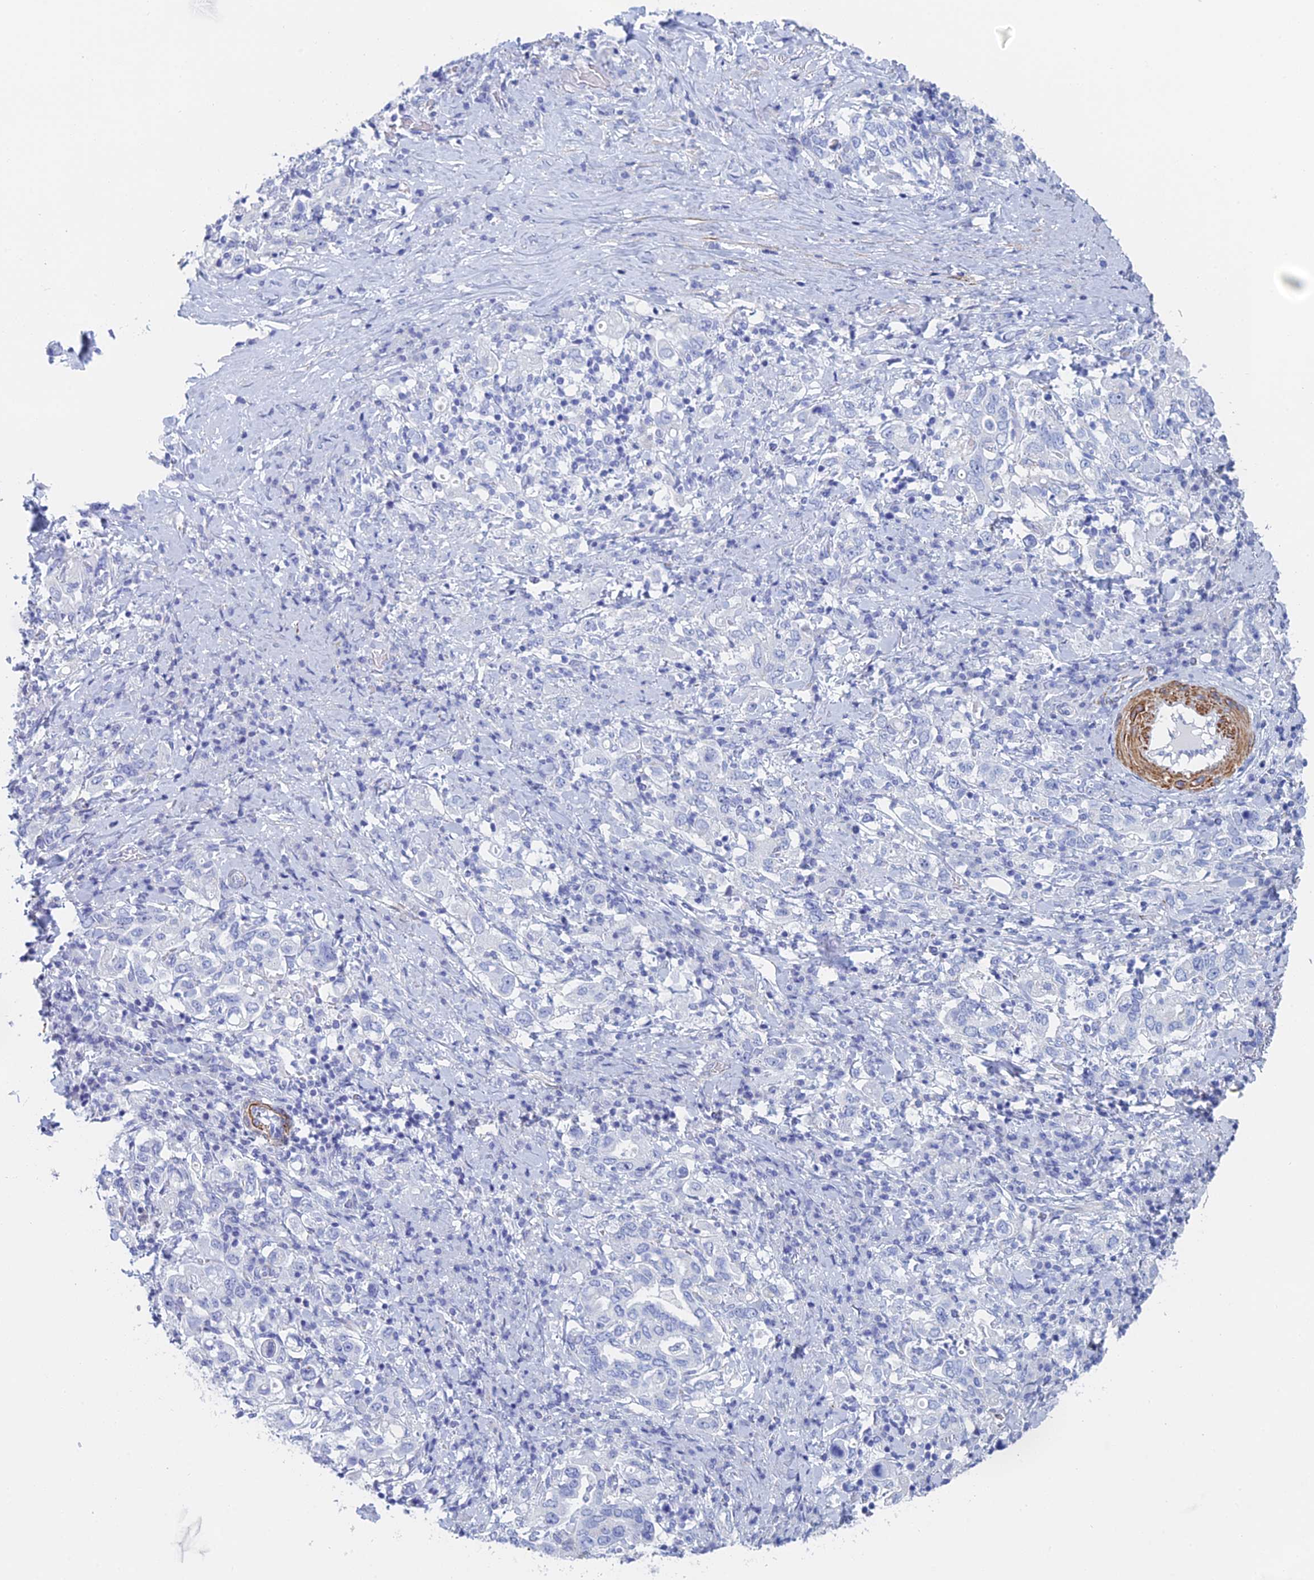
{"staining": {"intensity": "negative", "quantity": "none", "location": "none"}, "tissue": "stomach cancer", "cell_type": "Tumor cells", "image_type": "cancer", "snomed": [{"axis": "morphology", "description": "Adenocarcinoma, NOS"}, {"axis": "topography", "description": "Stomach, upper"}, {"axis": "topography", "description": "Stomach"}], "caption": "Tumor cells are negative for protein expression in human adenocarcinoma (stomach).", "gene": "KCNK18", "patient": {"sex": "male", "age": 62}}